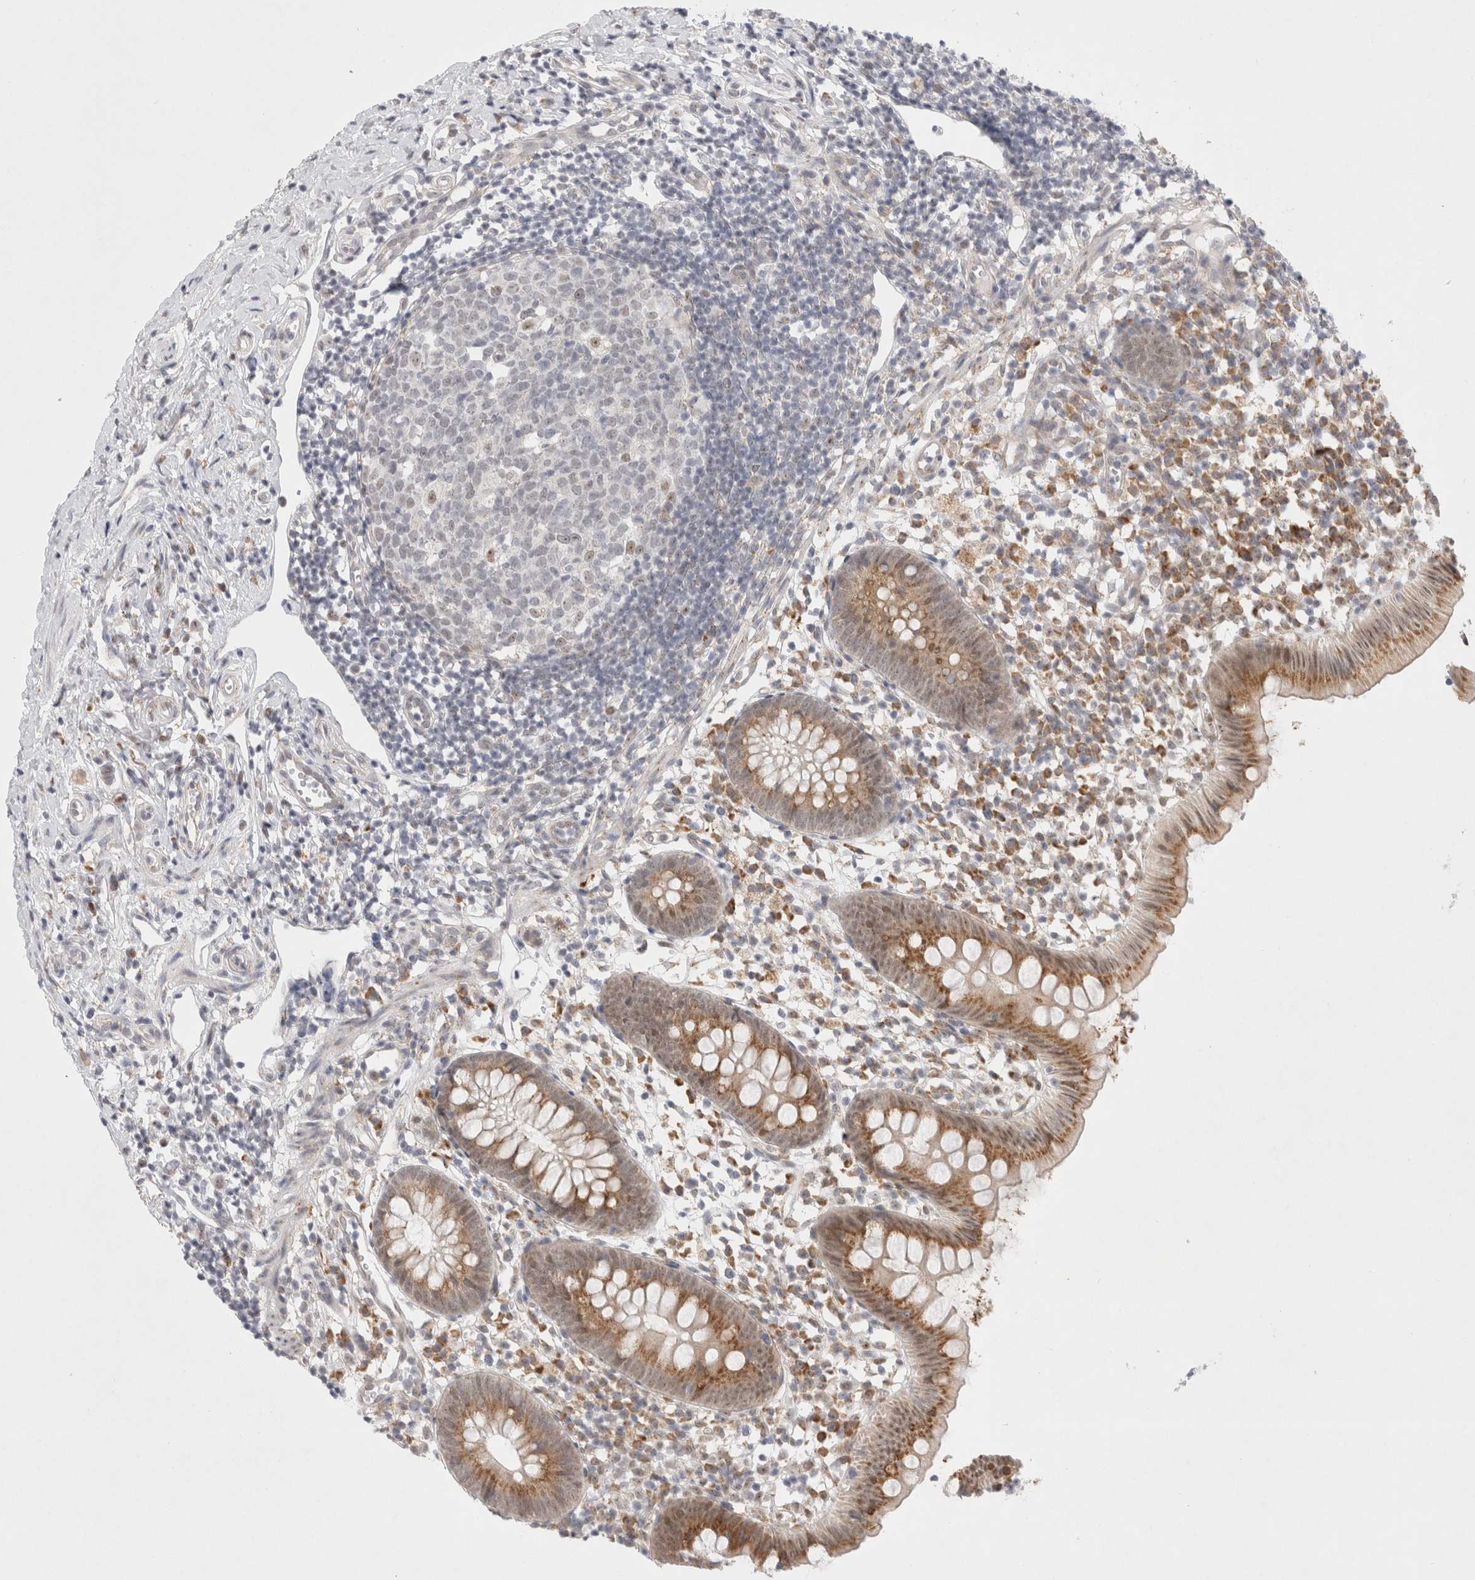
{"staining": {"intensity": "moderate", "quantity": ">75%", "location": "cytoplasmic/membranous,nuclear"}, "tissue": "appendix", "cell_type": "Glandular cells", "image_type": "normal", "snomed": [{"axis": "morphology", "description": "Normal tissue, NOS"}, {"axis": "topography", "description": "Appendix"}], "caption": "Immunohistochemical staining of normal appendix reveals moderate cytoplasmic/membranous,nuclear protein staining in approximately >75% of glandular cells. (Brightfield microscopy of DAB IHC at high magnification).", "gene": "TRMT1L", "patient": {"sex": "female", "age": 20}}